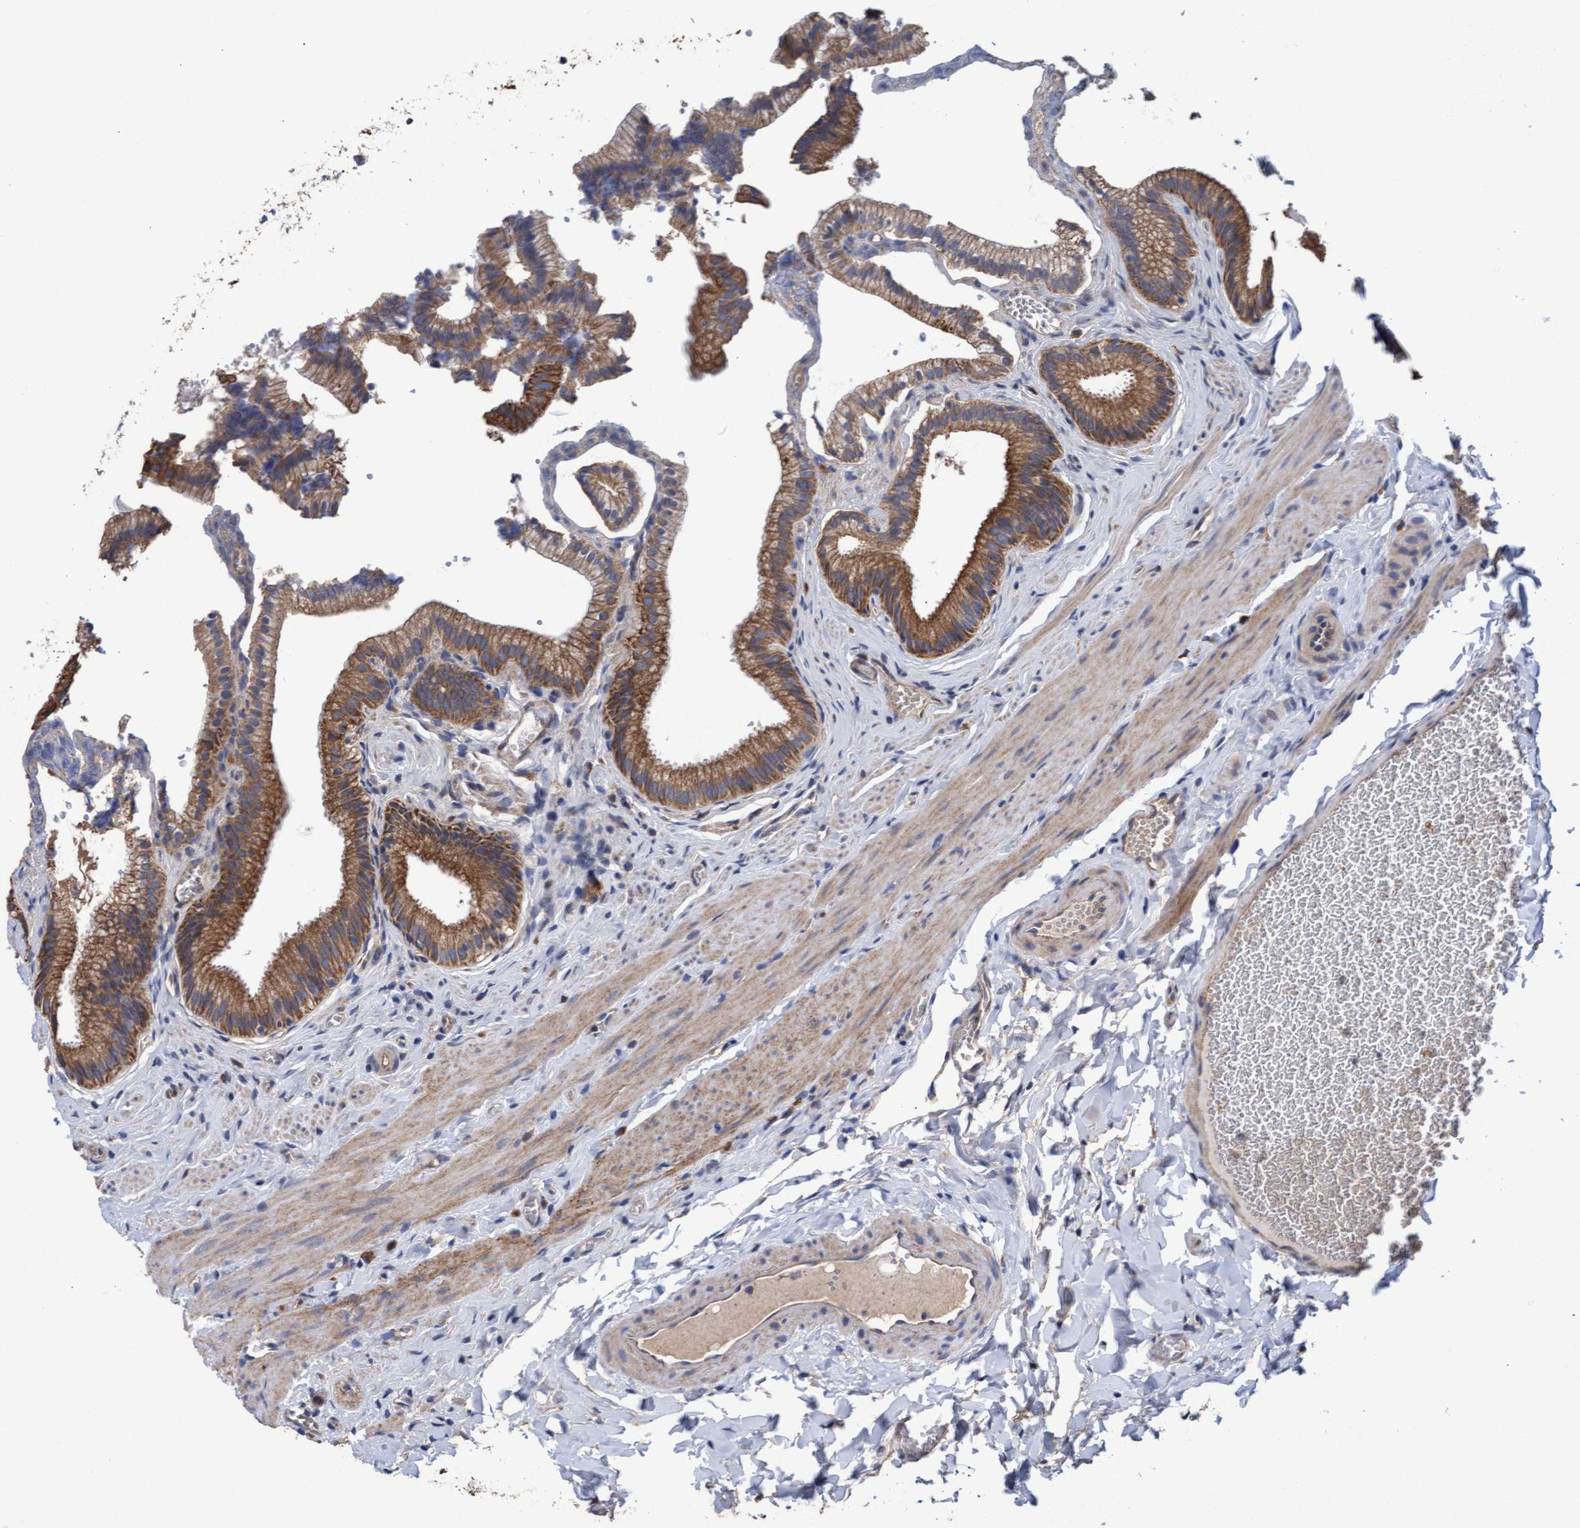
{"staining": {"intensity": "moderate", "quantity": ">75%", "location": "cytoplasmic/membranous"}, "tissue": "gallbladder", "cell_type": "Glandular cells", "image_type": "normal", "snomed": [{"axis": "morphology", "description": "Normal tissue, NOS"}, {"axis": "topography", "description": "Gallbladder"}], "caption": "Immunohistochemistry (IHC) staining of benign gallbladder, which exhibits medium levels of moderate cytoplasmic/membranous positivity in about >75% of glandular cells indicating moderate cytoplasmic/membranous protein expression. The staining was performed using DAB (3,3'-diaminobenzidine) (brown) for protein detection and nuclei were counterstained in hematoxylin (blue).", "gene": "MRPL38", "patient": {"sex": "male", "age": 38}}